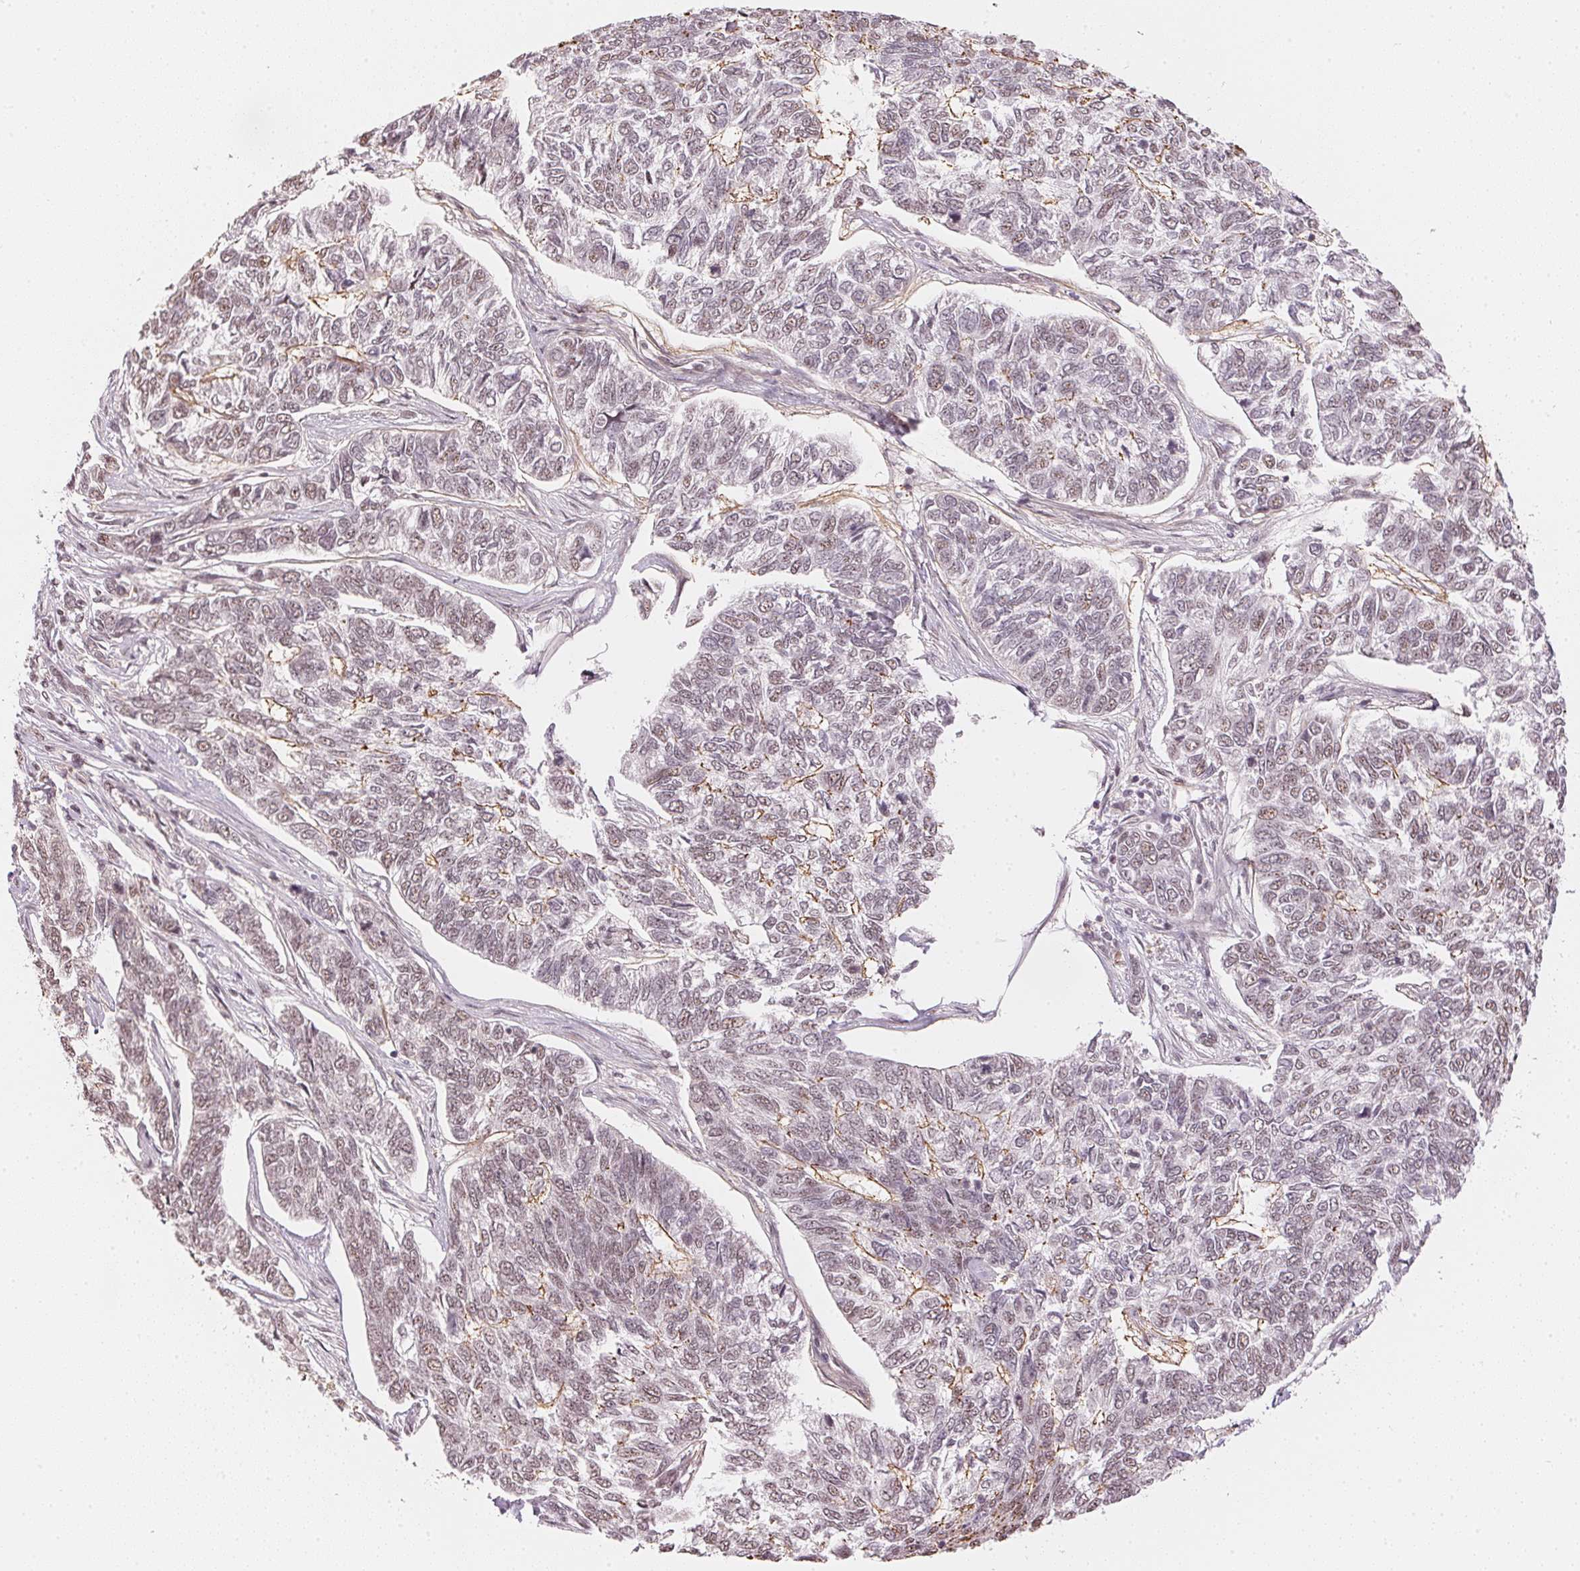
{"staining": {"intensity": "weak", "quantity": "<25%", "location": "nuclear"}, "tissue": "skin cancer", "cell_type": "Tumor cells", "image_type": "cancer", "snomed": [{"axis": "morphology", "description": "Basal cell carcinoma"}, {"axis": "topography", "description": "Skin"}], "caption": "Histopathology image shows no protein positivity in tumor cells of skin cancer (basal cell carcinoma) tissue. (Brightfield microscopy of DAB (3,3'-diaminobenzidine) immunohistochemistry (IHC) at high magnification).", "gene": "KAT6A", "patient": {"sex": "female", "age": 65}}